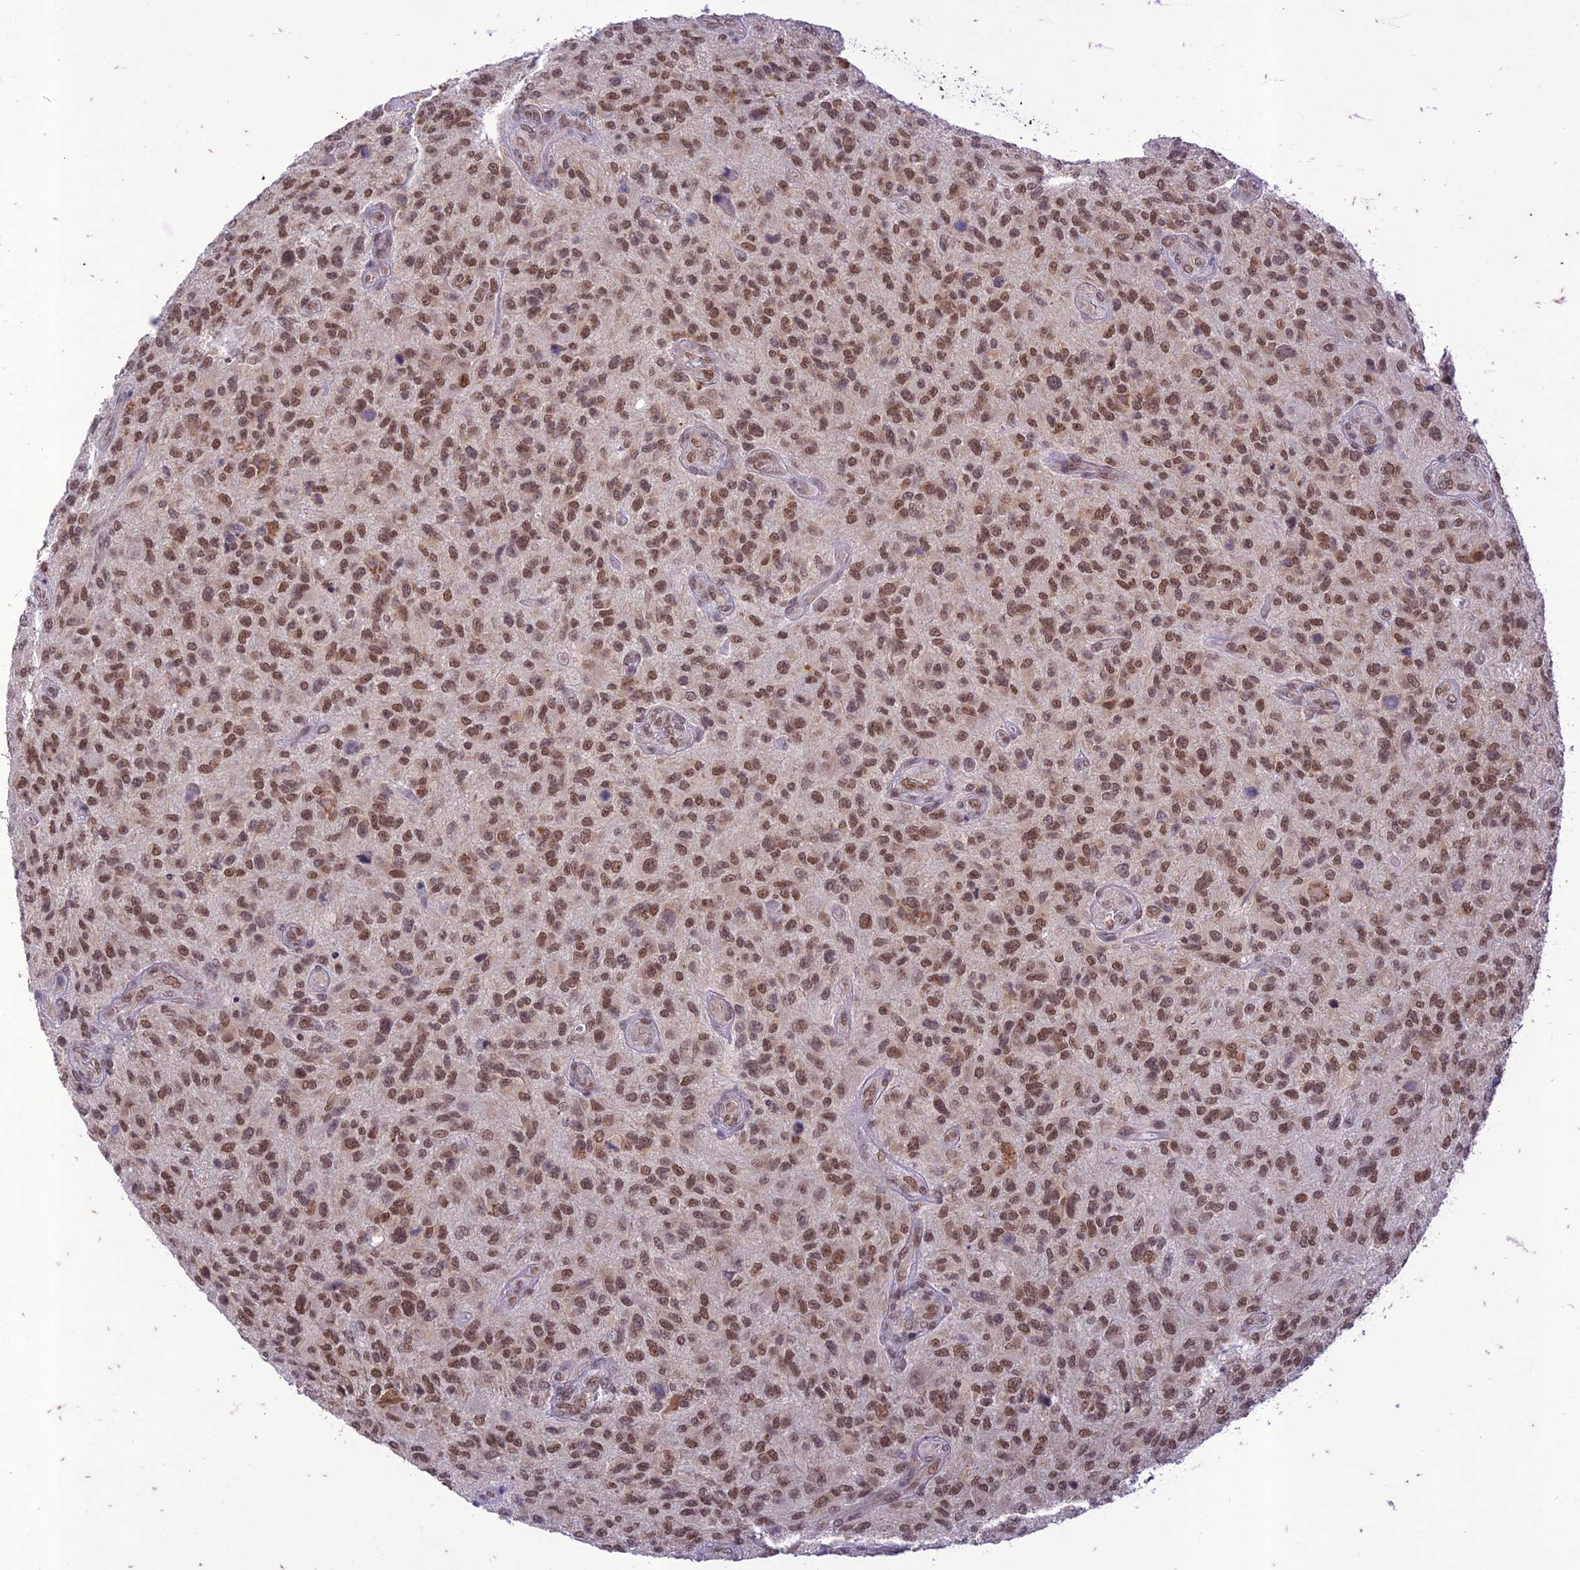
{"staining": {"intensity": "moderate", "quantity": ">75%", "location": "nuclear"}, "tissue": "glioma", "cell_type": "Tumor cells", "image_type": "cancer", "snomed": [{"axis": "morphology", "description": "Glioma, malignant, High grade"}, {"axis": "topography", "description": "Brain"}], "caption": "High-grade glioma (malignant) stained with a brown dye shows moderate nuclear positive staining in about >75% of tumor cells.", "gene": "POP4", "patient": {"sex": "male", "age": 47}}